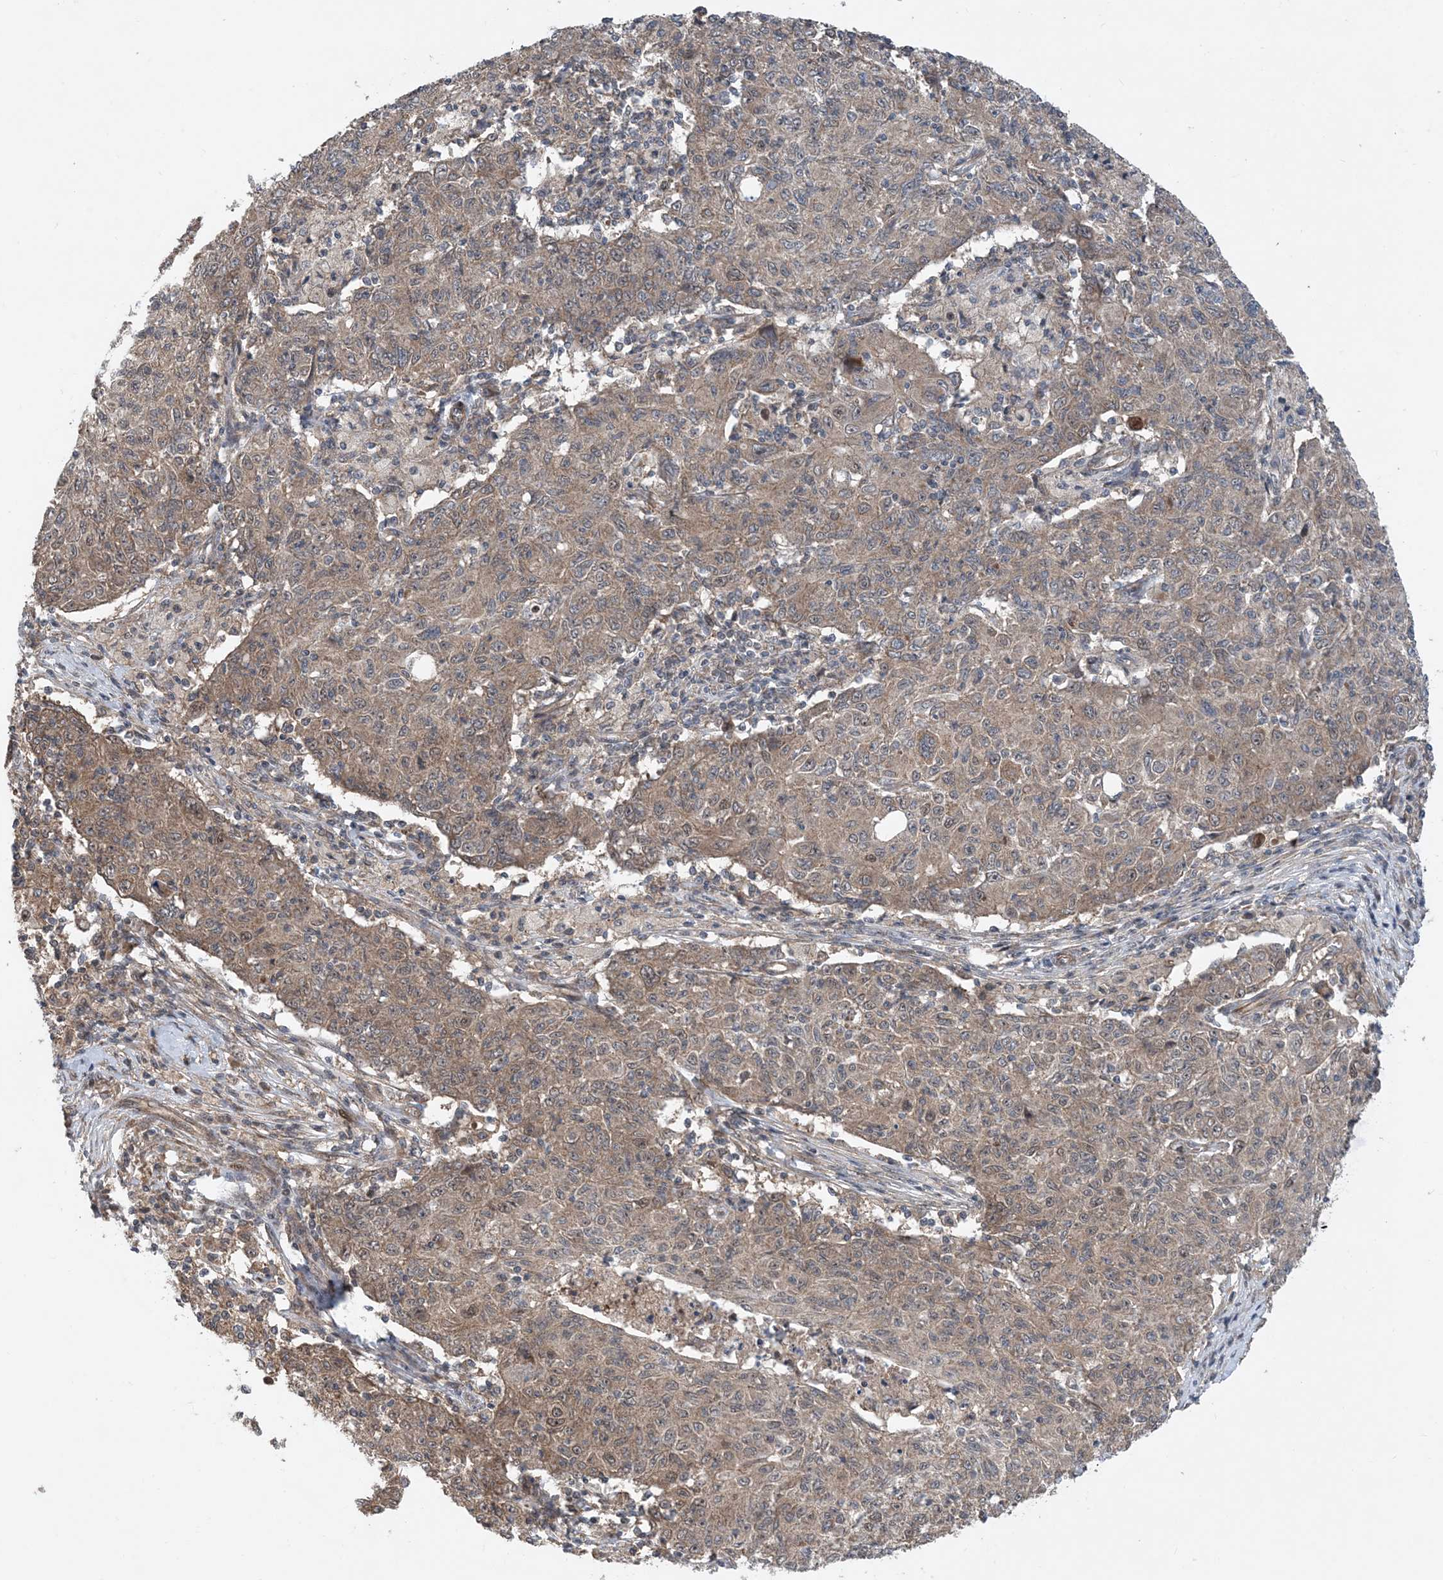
{"staining": {"intensity": "weak", "quantity": ">75%", "location": "cytoplasmic/membranous"}, "tissue": "ovarian cancer", "cell_type": "Tumor cells", "image_type": "cancer", "snomed": [{"axis": "morphology", "description": "Carcinoma, endometroid"}, {"axis": "topography", "description": "Ovary"}], "caption": "Immunohistochemical staining of human ovarian cancer displays weak cytoplasmic/membranous protein staining in about >75% of tumor cells. (brown staining indicates protein expression, while blue staining denotes nuclei).", "gene": "HEMK1", "patient": {"sex": "female", "age": 42}}